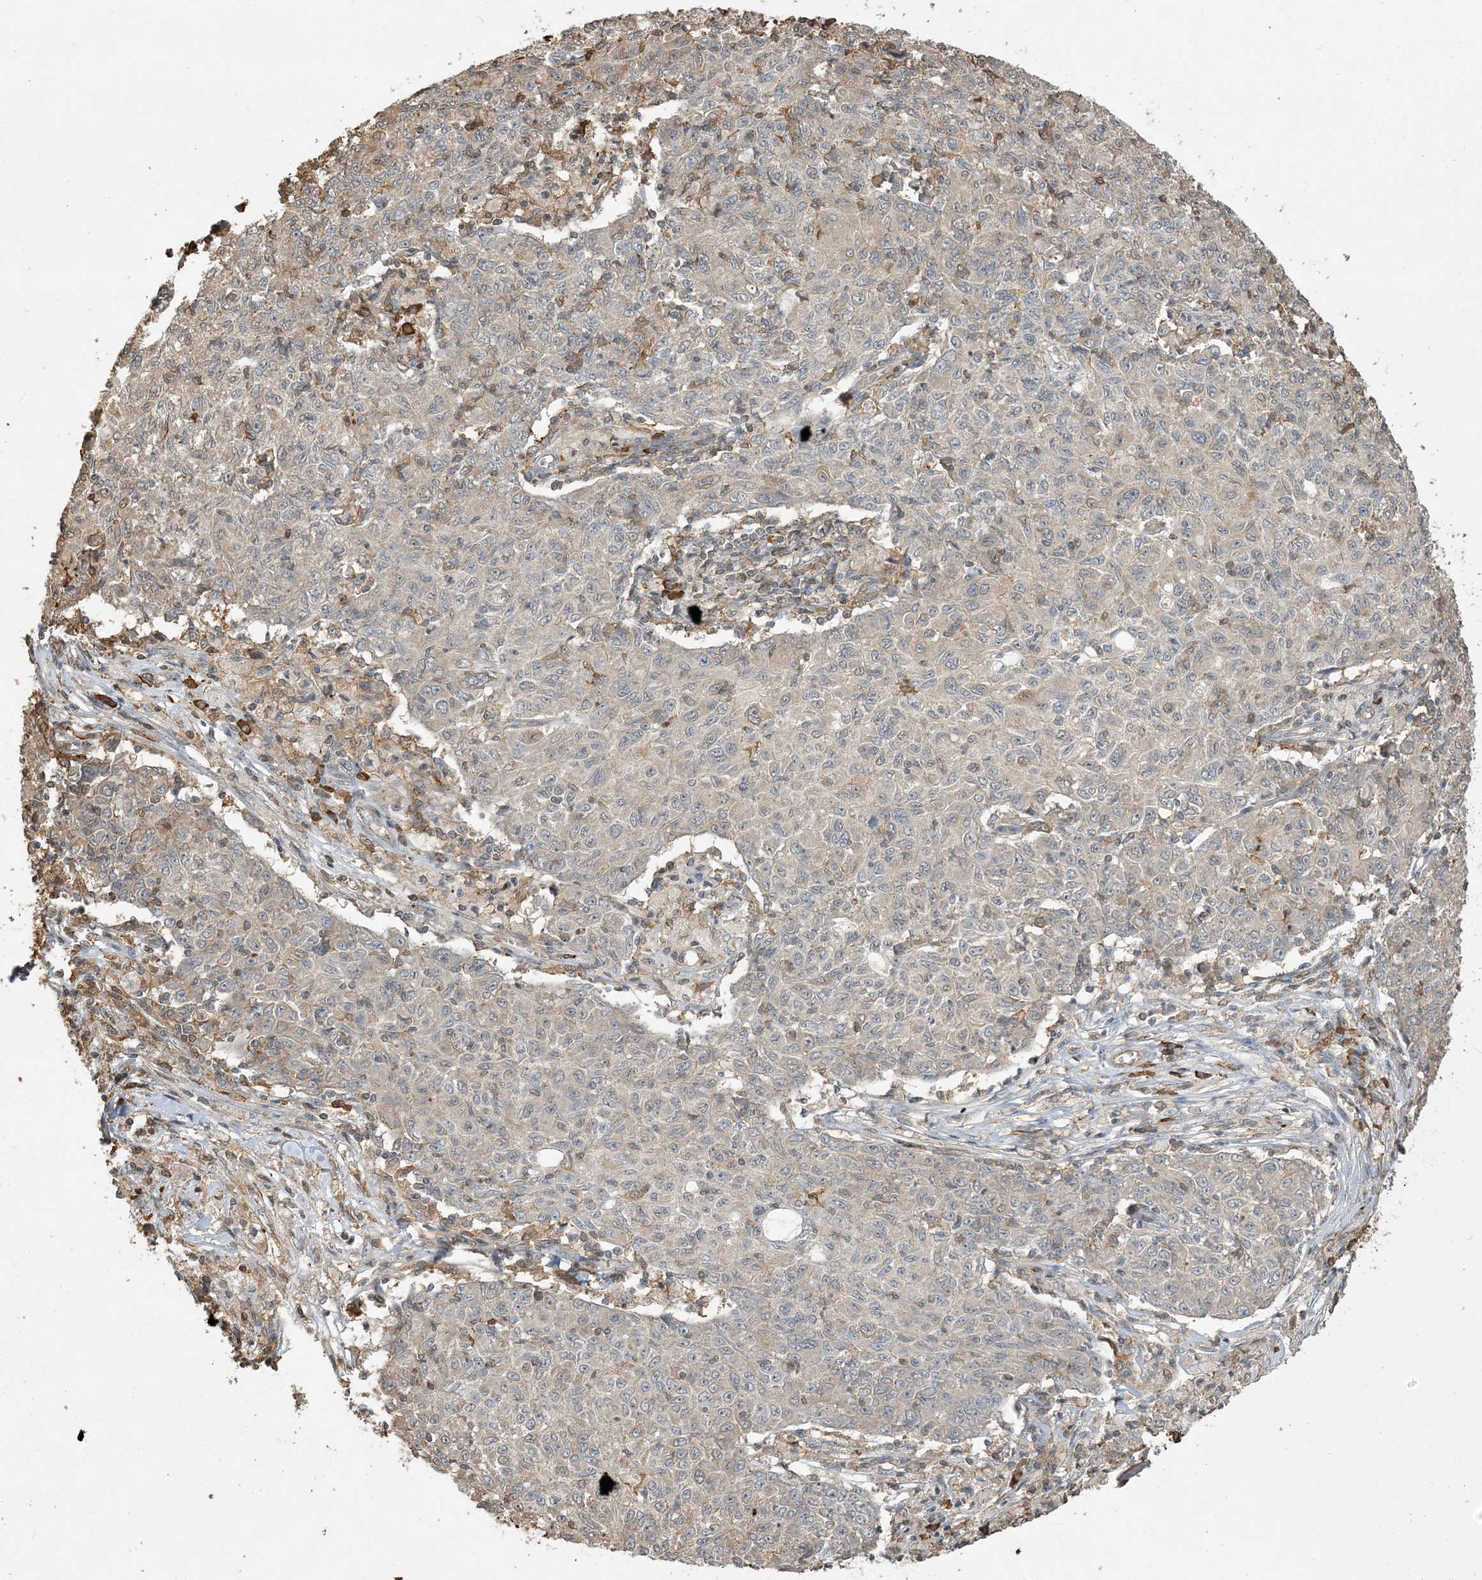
{"staining": {"intensity": "weak", "quantity": "<25%", "location": "cytoplasmic/membranous"}, "tissue": "ovarian cancer", "cell_type": "Tumor cells", "image_type": "cancer", "snomed": [{"axis": "morphology", "description": "Carcinoma, endometroid"}, {"axis": "topography", "description": "Ovary"}], "caption": "This micrograph is of ovarian cancer (endometroid carcinoma) stained with immunohistochemistry (IHC) to label a protein in brown with the nuclei are counter-stained blue. There is no staining in tumor cells. (DAB (3,3'-diaminobenzidine) IHC visualized using brightfield microscopy, high magnification).", "gene": "TMSB4X", "patient": {"sex": "female", "age": 42}}